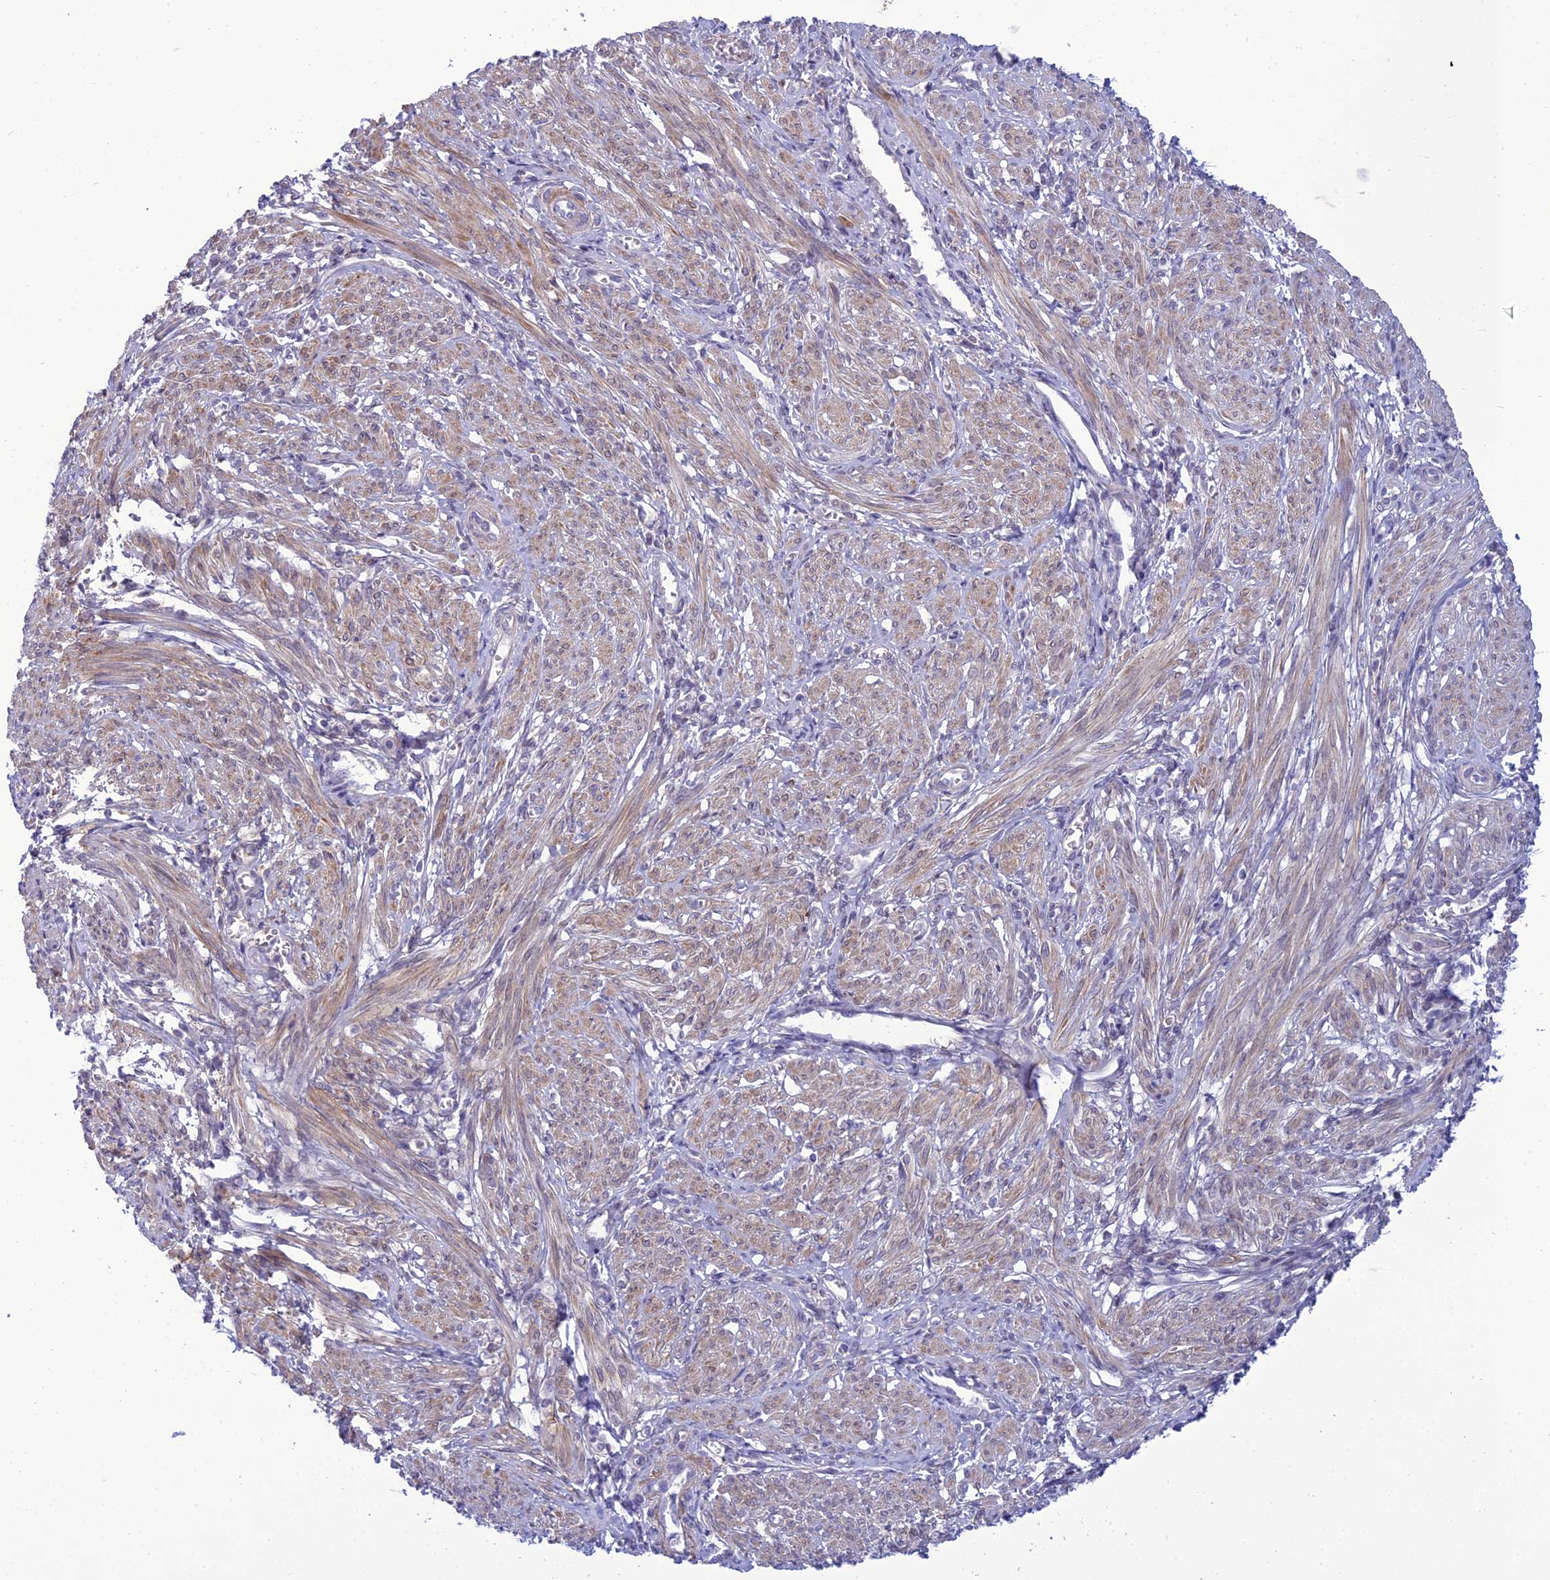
{"staining": {"intensity": "weak", "quantity": "25%-75%", "location": "cytoplasmic/membranous"}, "tissue": "smooth muscle", "cell_type": "Smooth muscle cells", "image_type": "normal", "snomed": [{"axis": "morphology", "description": "Normal tissue, NOS"}, {"axis": "topography", "description": "Smooth muscle"}], "caption": "This is a photomicrograph of immunohistochemistry (IHC) staining of normal smooth muscle, which shows weak staining in the cytoplasmic/membranous of smooth muscle cells.", "gene": "ANKS4B", "patient": {"sex": "female", "age": 39}}